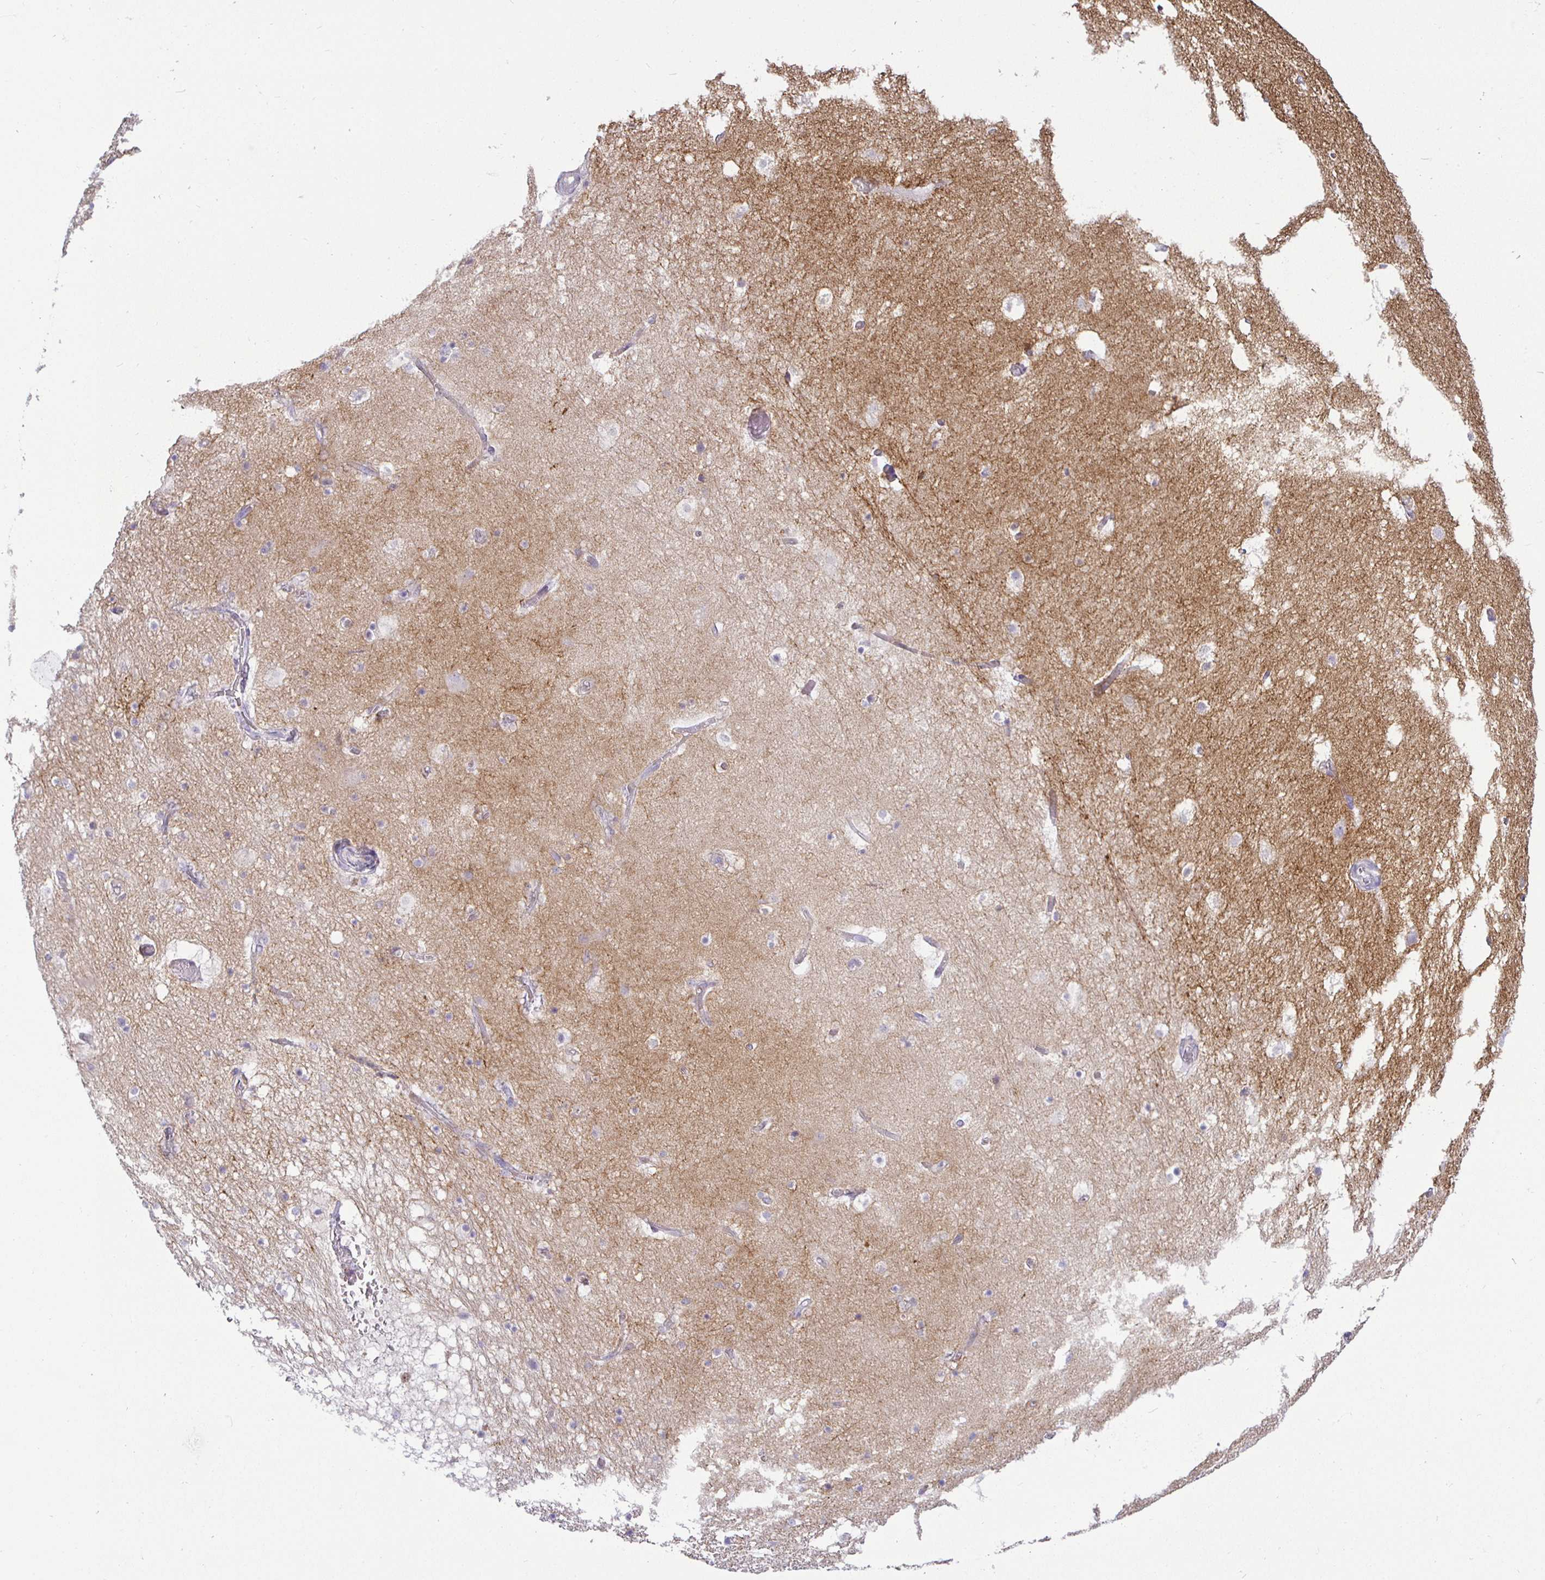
{"staining": {"intensity": "negative", "quantity": "none", "location": "none"}, "tissue": "hippocampus", "cell_type": "Glial cells", "image_type": "normal", "snomed": [{"axis": "morphology", "description": "Normal tissue, NOS"}, {"axis": "topography", "description": "Hippocampus"}], "caption": "DAB (3,3'-diaminobenzidine) immunohistochemical staining of normal hippocampus reveals no significant expression in glial cells. (Brightfield microscopy of DAB immunohistochemistry (IHC) at high magnification).", "gene": "SIRPA", "patient": {"sex": "female", "age": 52}}